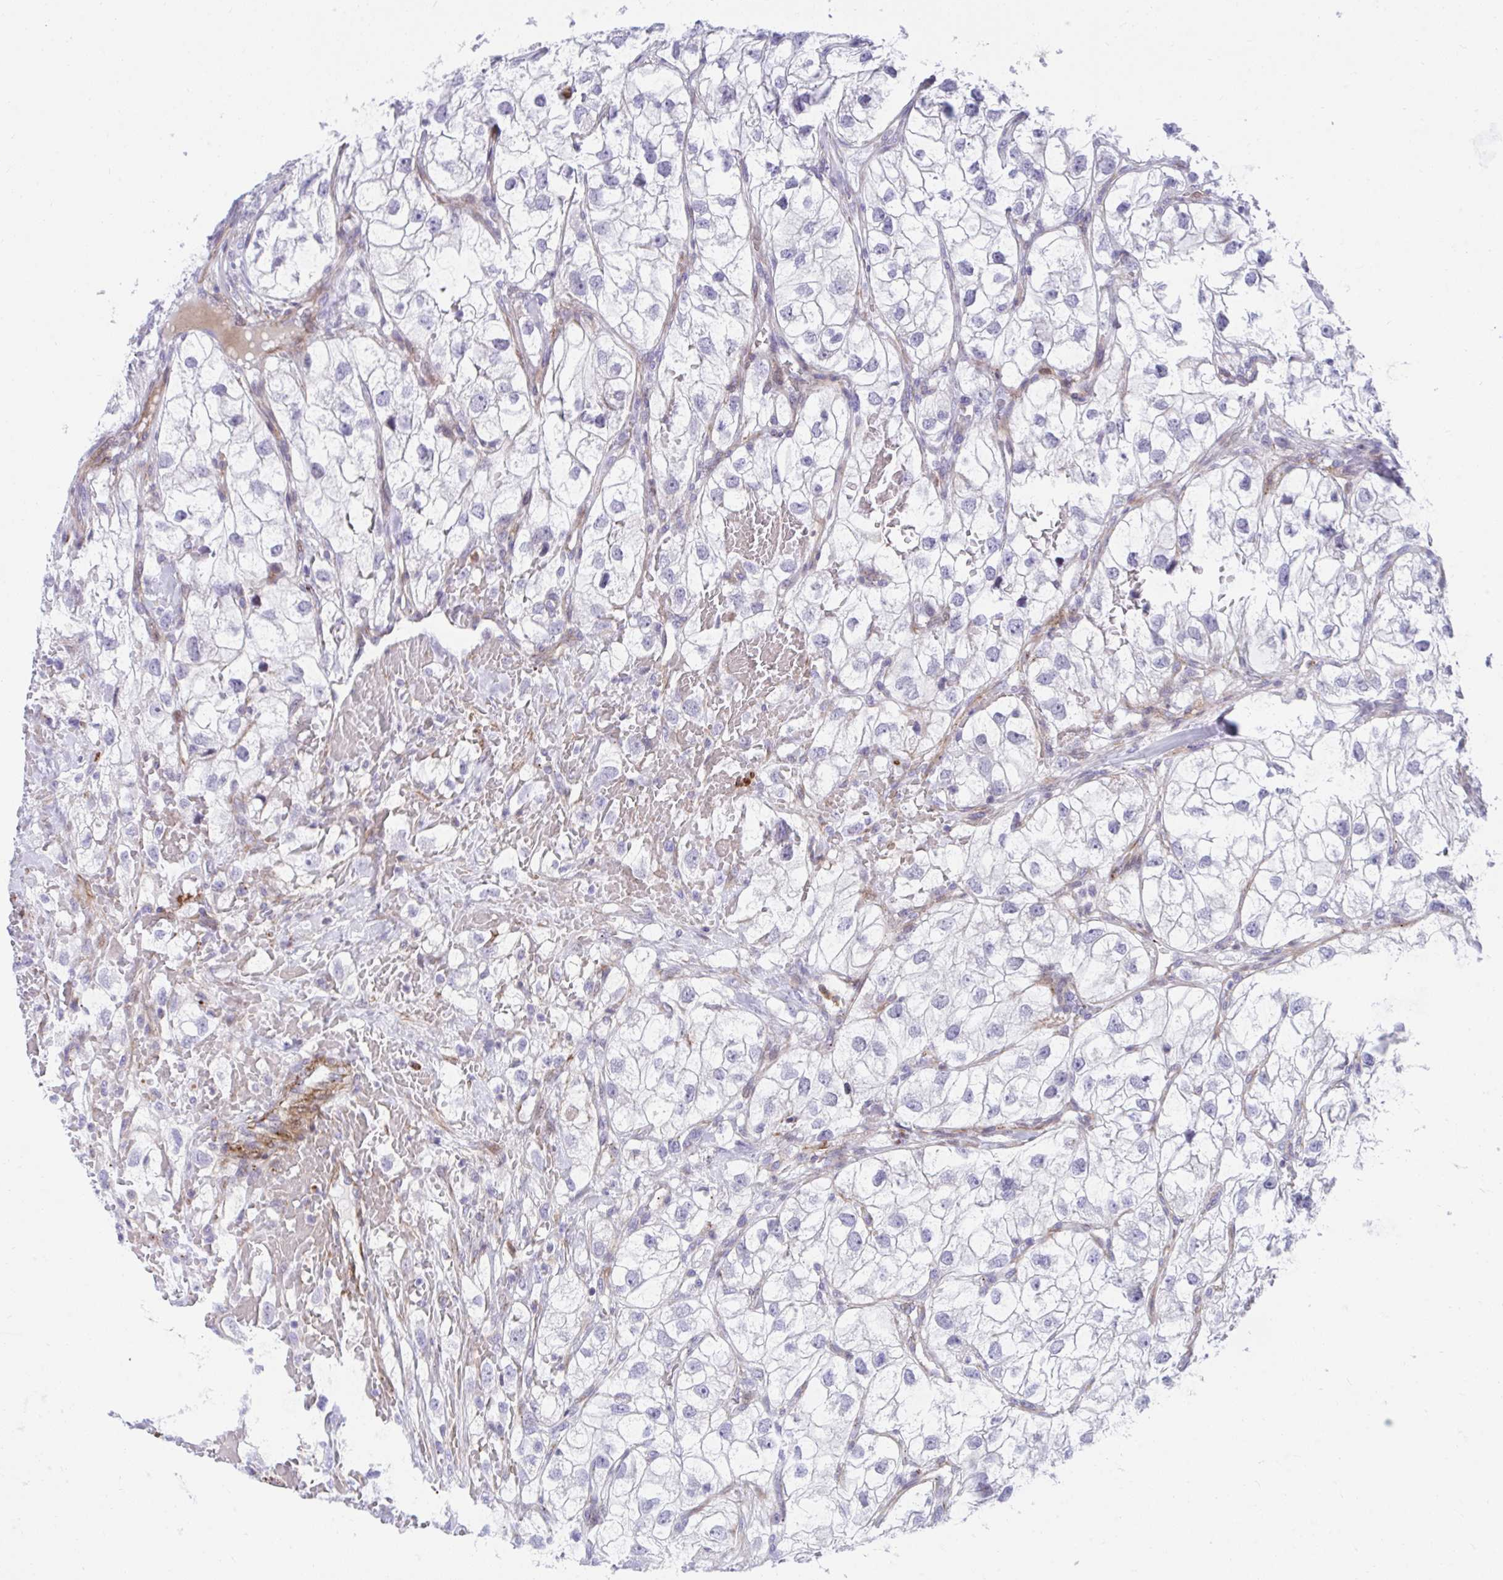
{"staining": {"intensity": "negative", "quantity": "none", "location": "none"}, "tissue": "renal cancer", "cell_type": "Tumor cells", "image_type": "cancer", "snomed": [{"axis": "morphology", "description": "Adenocarcinoma, NOS"}, {"axis": "topography", "description": "Kidney"}], "caption": "A micrograph of human renal cancer is negative for staining in tumor cells.", "gene": "CSTB", "patient": {"sex": "male", "age": 59}}